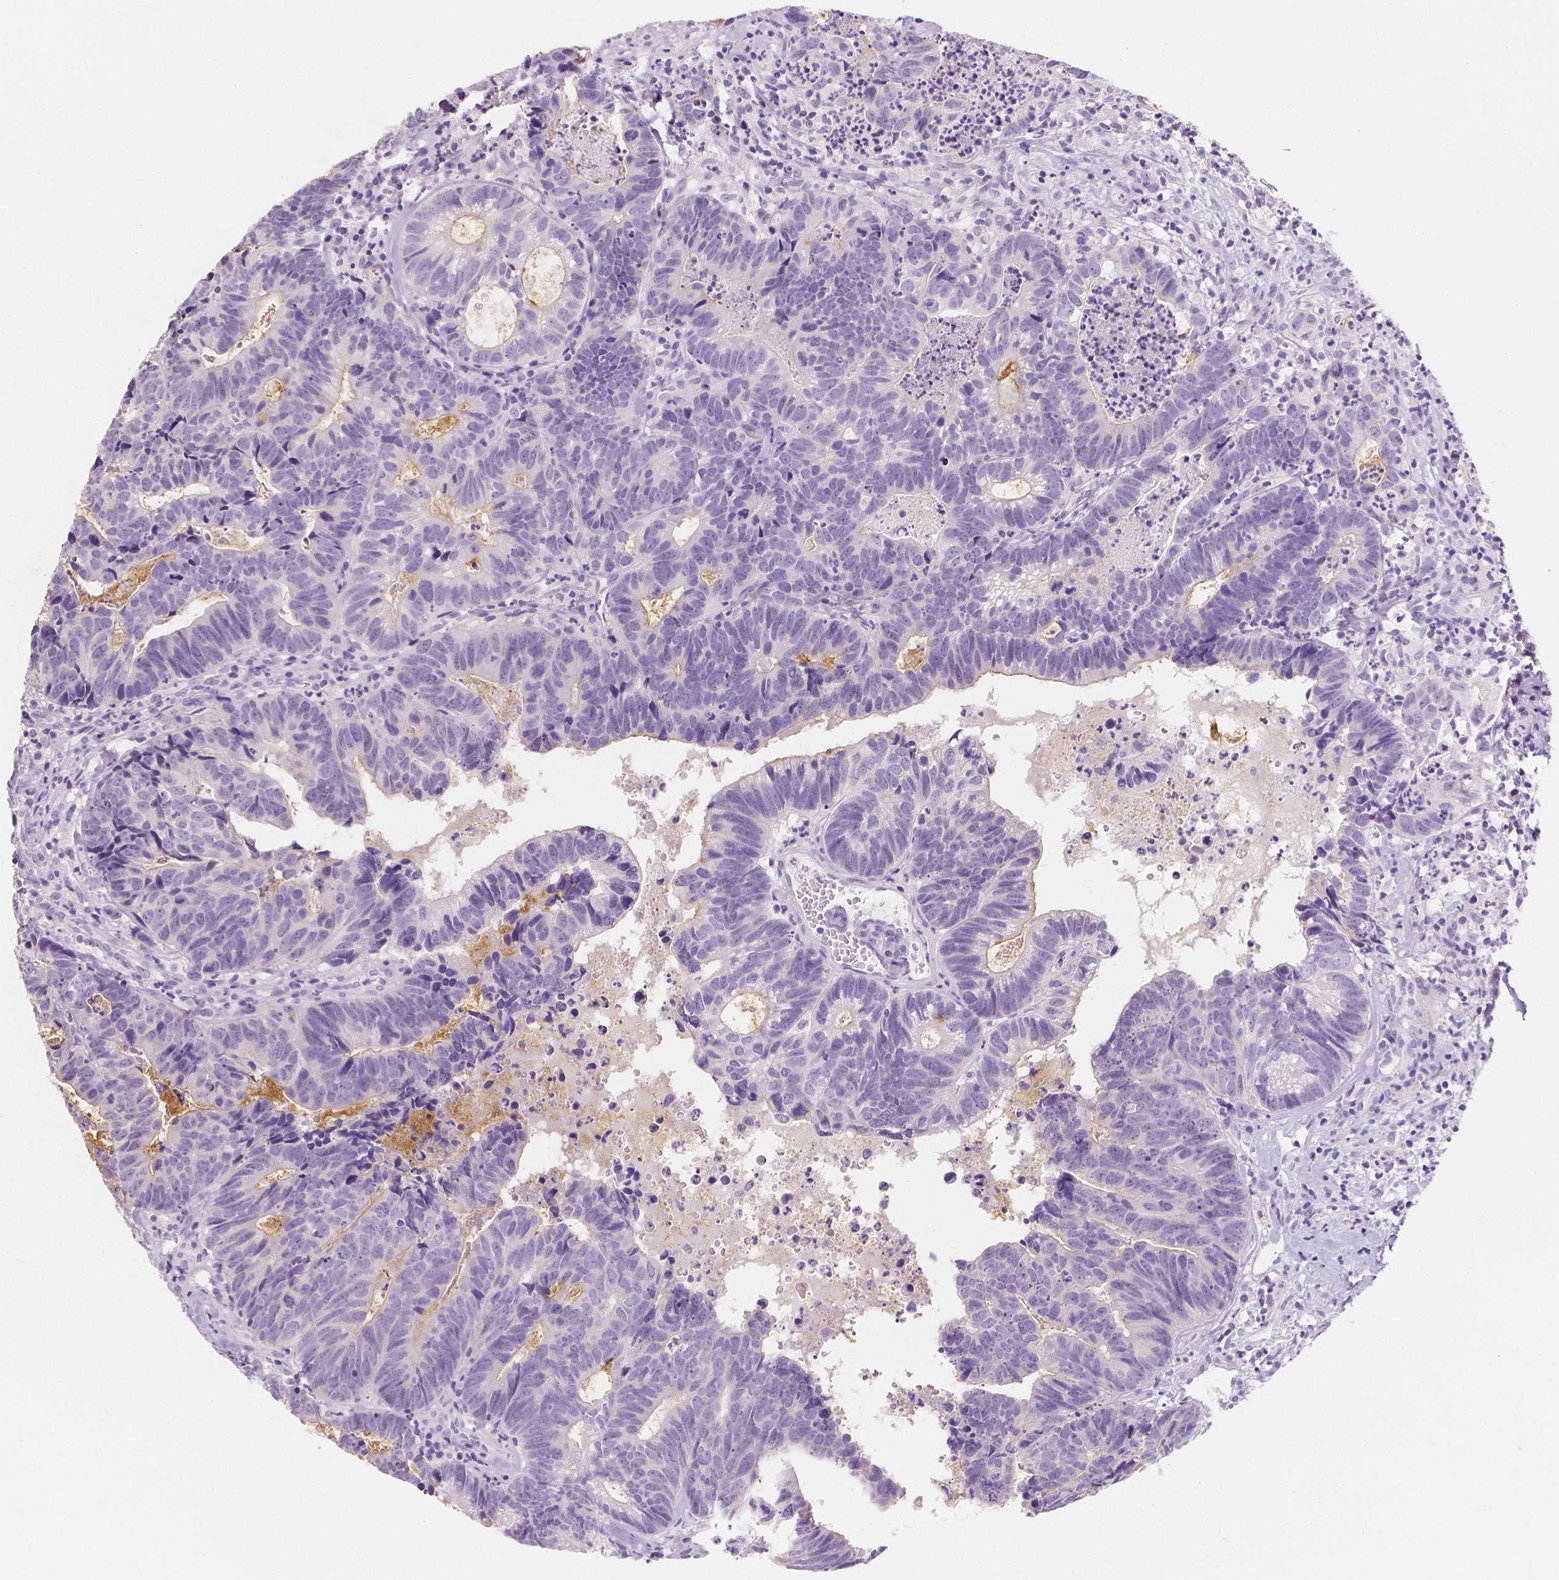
{"staining": {"intensity": "negative", "quantity": "none", "location": "none"}, "tissue": "head and neck cancer", "cell_type": "Tumor cells", "image_type": "cancer", "snomed": [{"axis": "morphology", "description": "Adenocarcinoma, NOS"}, {"axis": "topography", "description": "Head-Neck"}], "caption": "IHC image of human head and neck cancer (adenocarcinoma) stained for a protein (brown), which exhibits no expression in tumor cells.", "gene": "MUC12", "patient": {"sex": "male", "age": 62}}